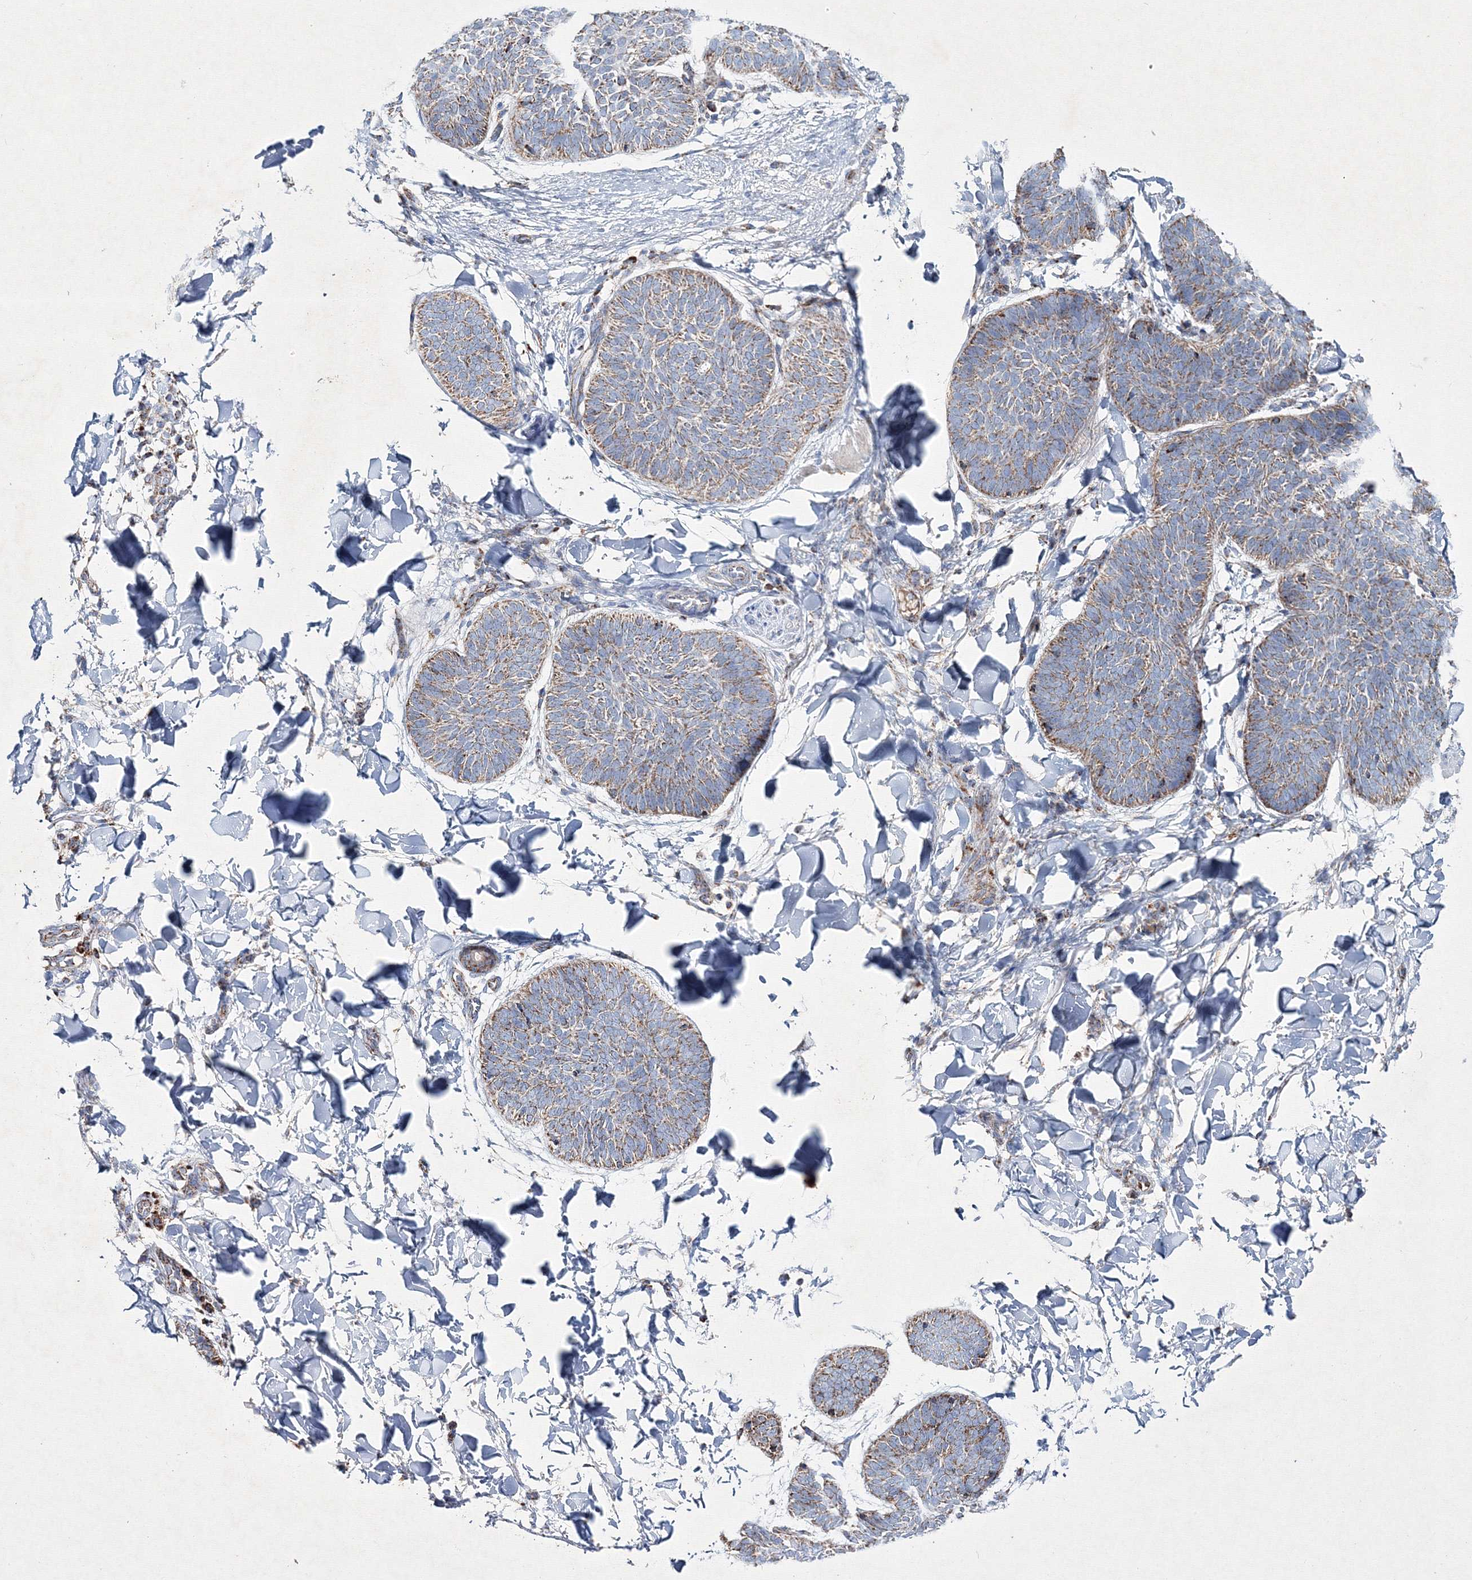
{"staining": {"intensity": "moderate", "quantity": "25%-75%", "location": "cytoplasmic/membranous"}, "tissue": "skin cancer", "cell_type": "Tumor cells", "image_type": "cancer", "snomed": [{"axis": "morphology", "description": "Normal tissue, NOS"}, {"axis": "morphology", "description": "Basal cell carcinoma"}, {"axis": "topography", "description": "Skin"}], "caption": "Skin cancer (basal cell carcinoma) stained for a protein (brown) demonstrates moderate cytoplasmic/membranous positive staining in about 25%-75% of tumor cells.", "gene": "IGSF9", "patient": {"sex": "male", "age": 50}}